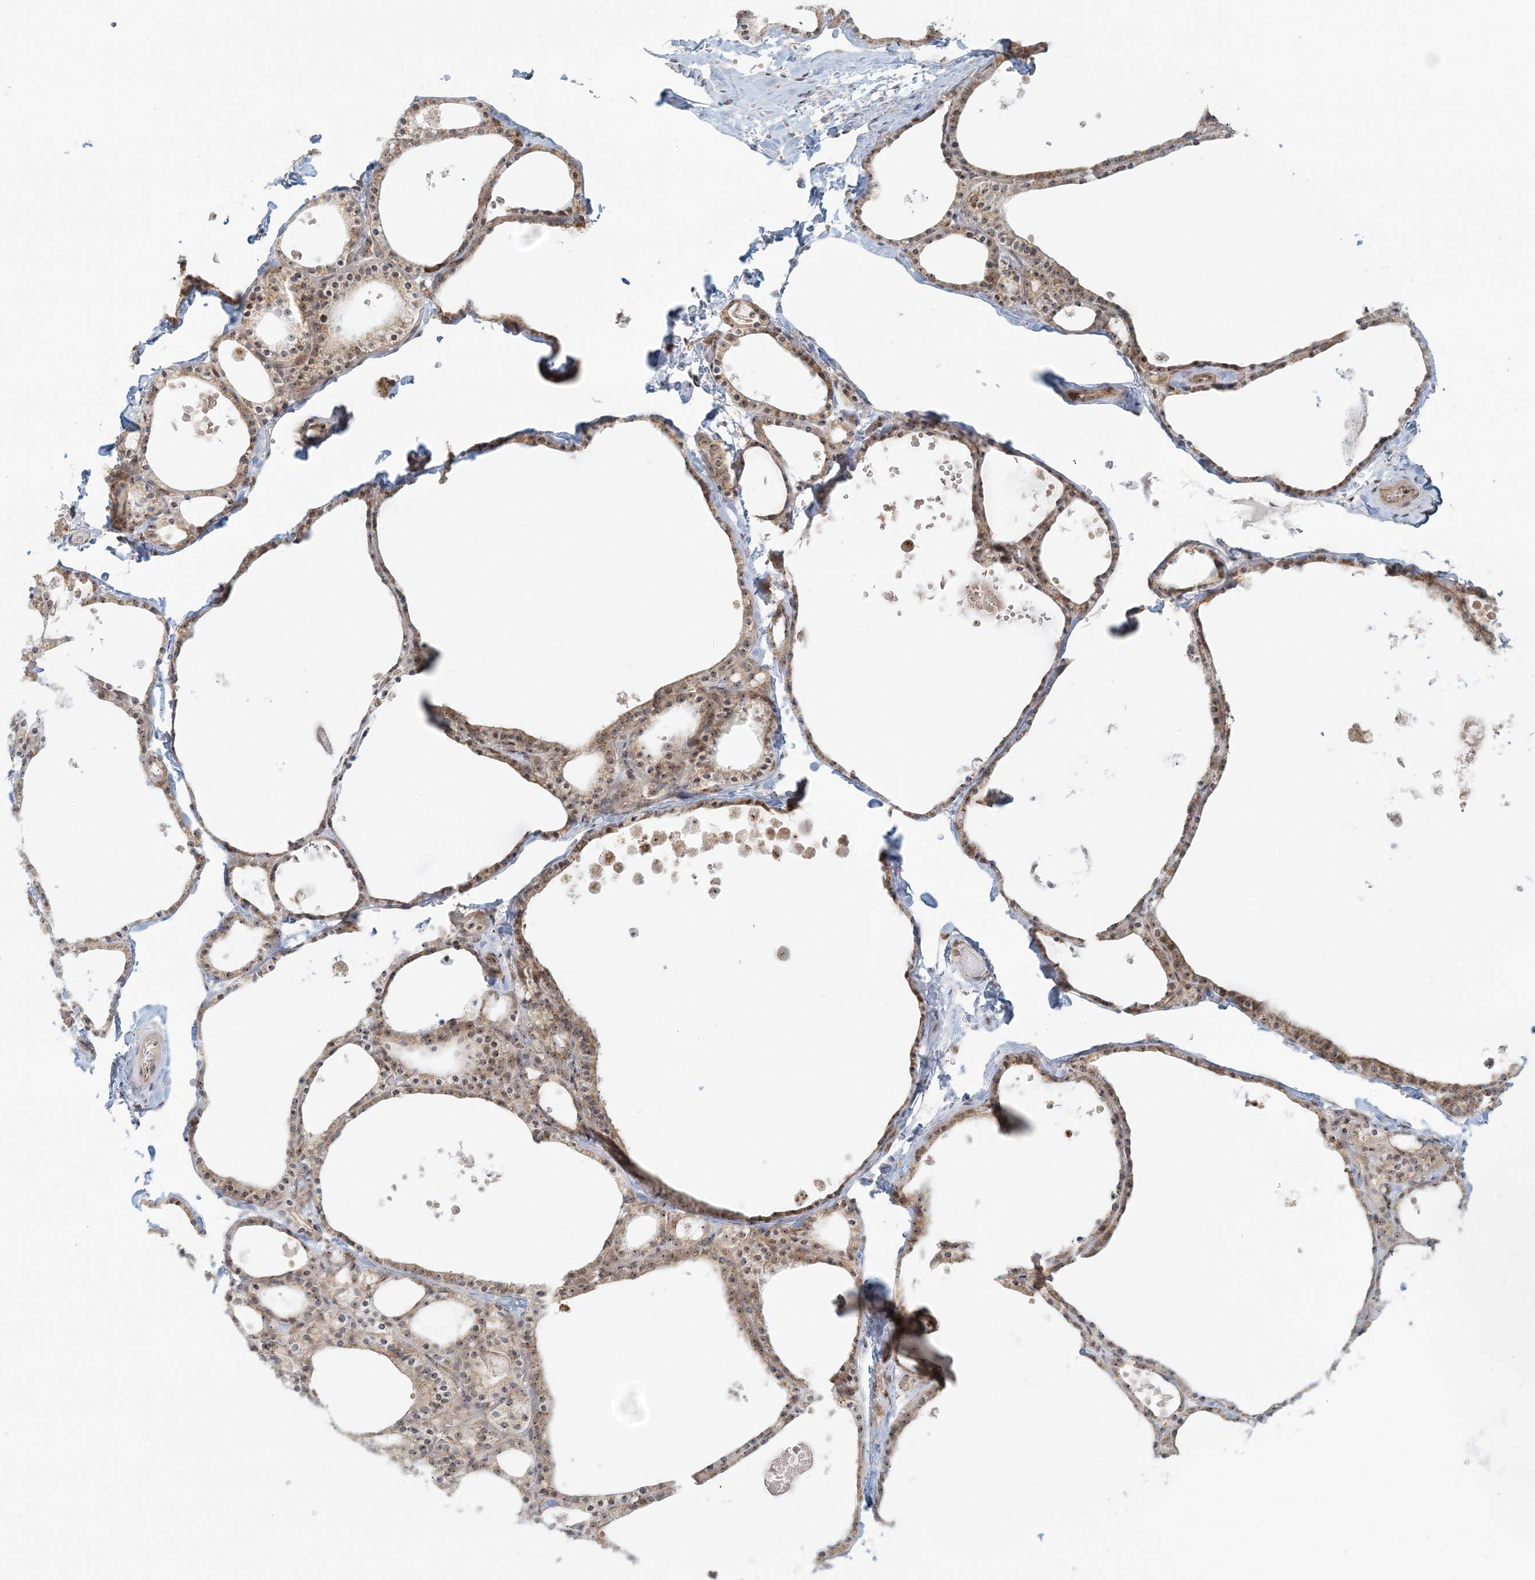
{"staining": {"intensity": "moderate", "quantity": ">75%", "location": "cytoplasmic/membranous,nuclear"}, "tissue": "thyroid gland", "cell_type": "Glandular cells", "image_type": "normal", "snomed": [{"axis": "morphology", "description": "Normal tissue, NOS"}, {"axis": "topography", "description": "Thyroid gland"}], "caption": "The image displays staining of benign thyroid gland, revealing moderate cytoplasmic/membranous,nuclear protein staining (brown color) within glandular cells.", "gene": "UBE2F", "patient": {"sex": "male", "age": 56}}